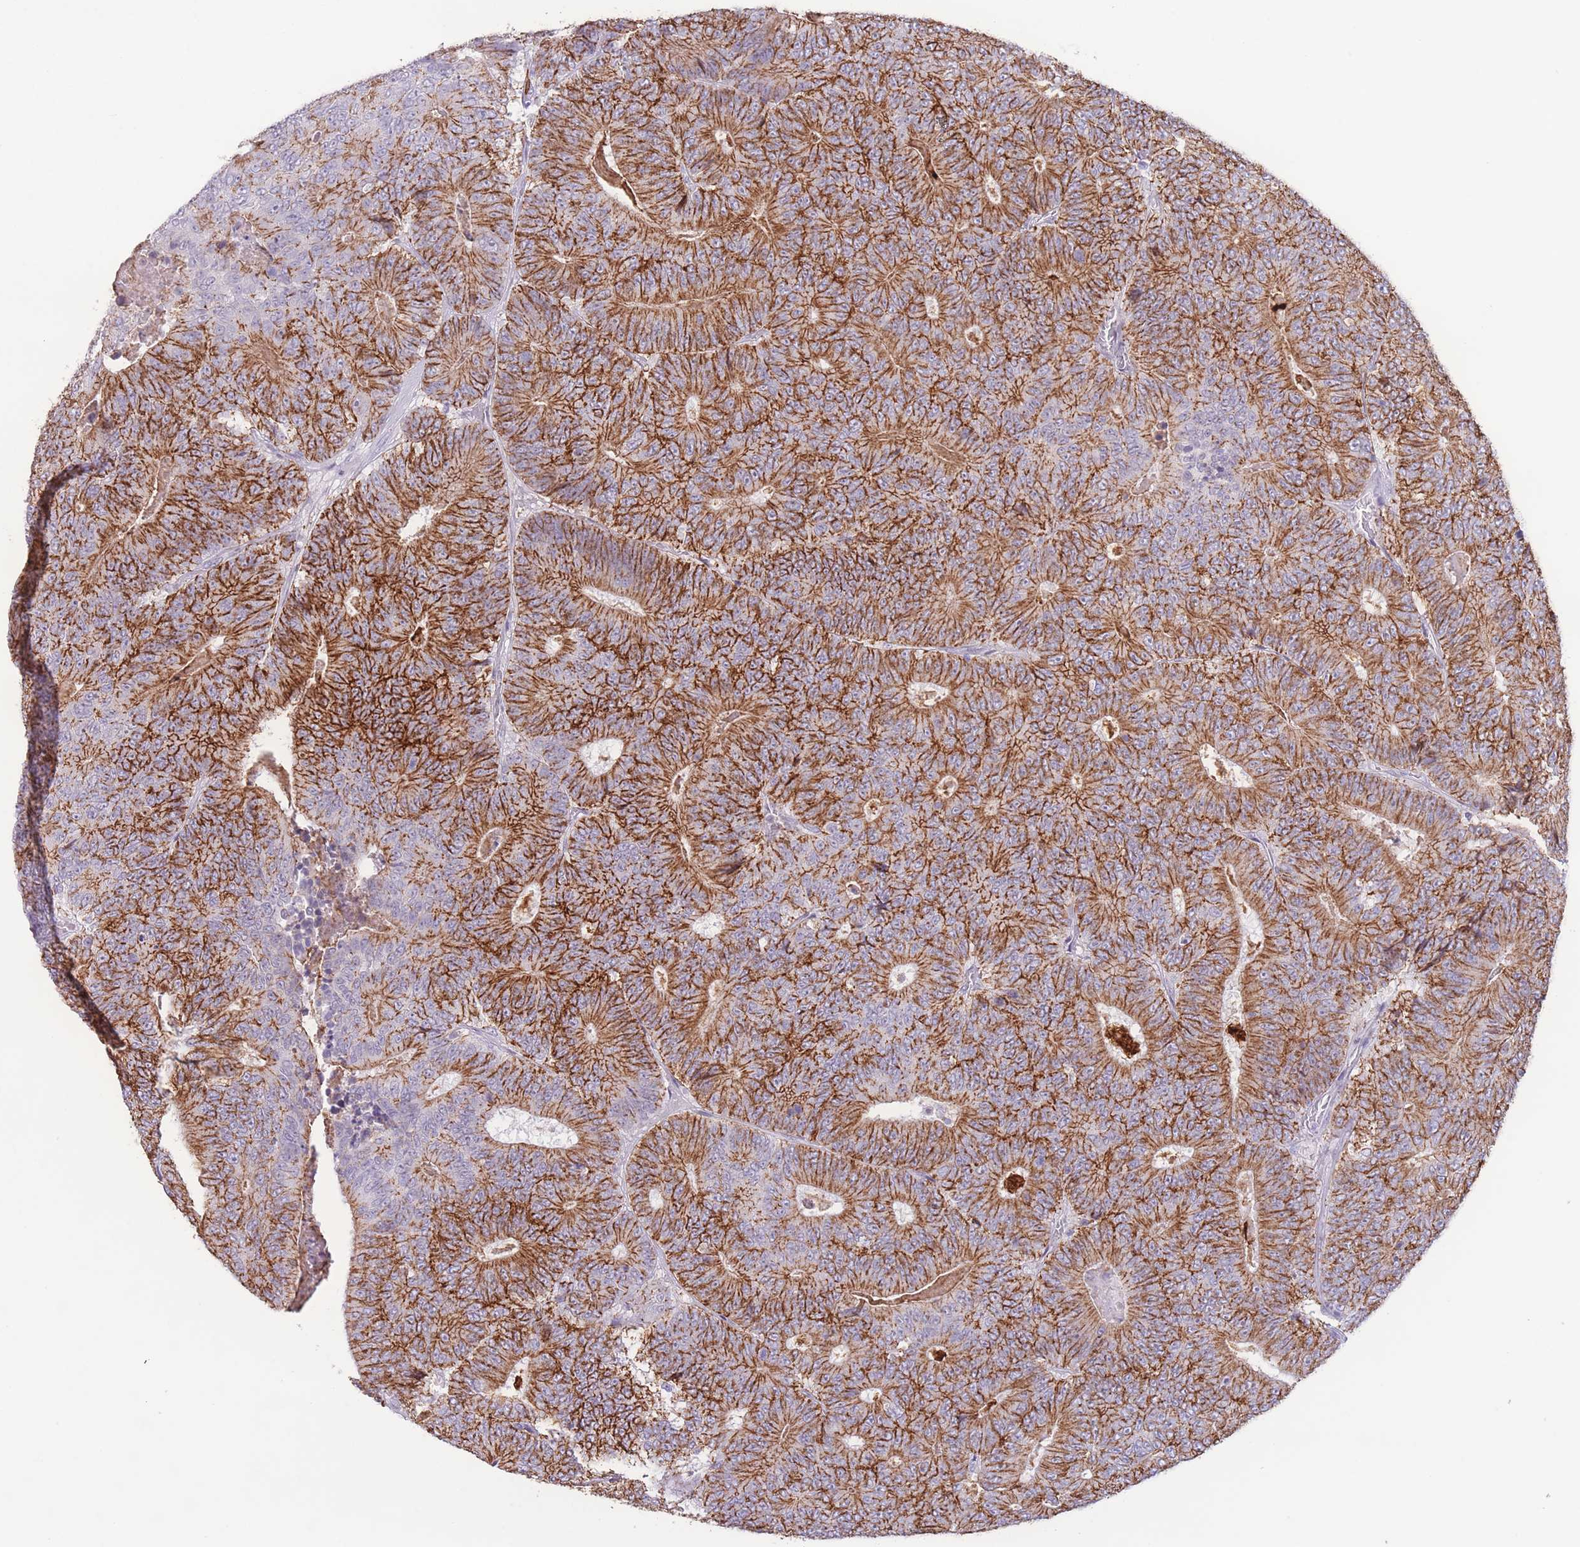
{"staining": {"intensity": "strong", "quantity": ">75%", "location": "cytoplasmic/membranous"}, "tissue": "colorectal cancer", "cell_type": "Tumor cells", "image_type": "cancer", "snomed": [{"axis": "morphology", "description": "Adenocarcinoma, NOS"}, {"axis": "topography", "description": "Colon"}], "caption": "Protein analysis of adenocarcinoma (colorectal) tissue exhibits strong cytoplasmic/membranous staining in about >75% of tumor cells.", "gene": "LCLAT1", "patient": {"sex": "male", "age": 83}}